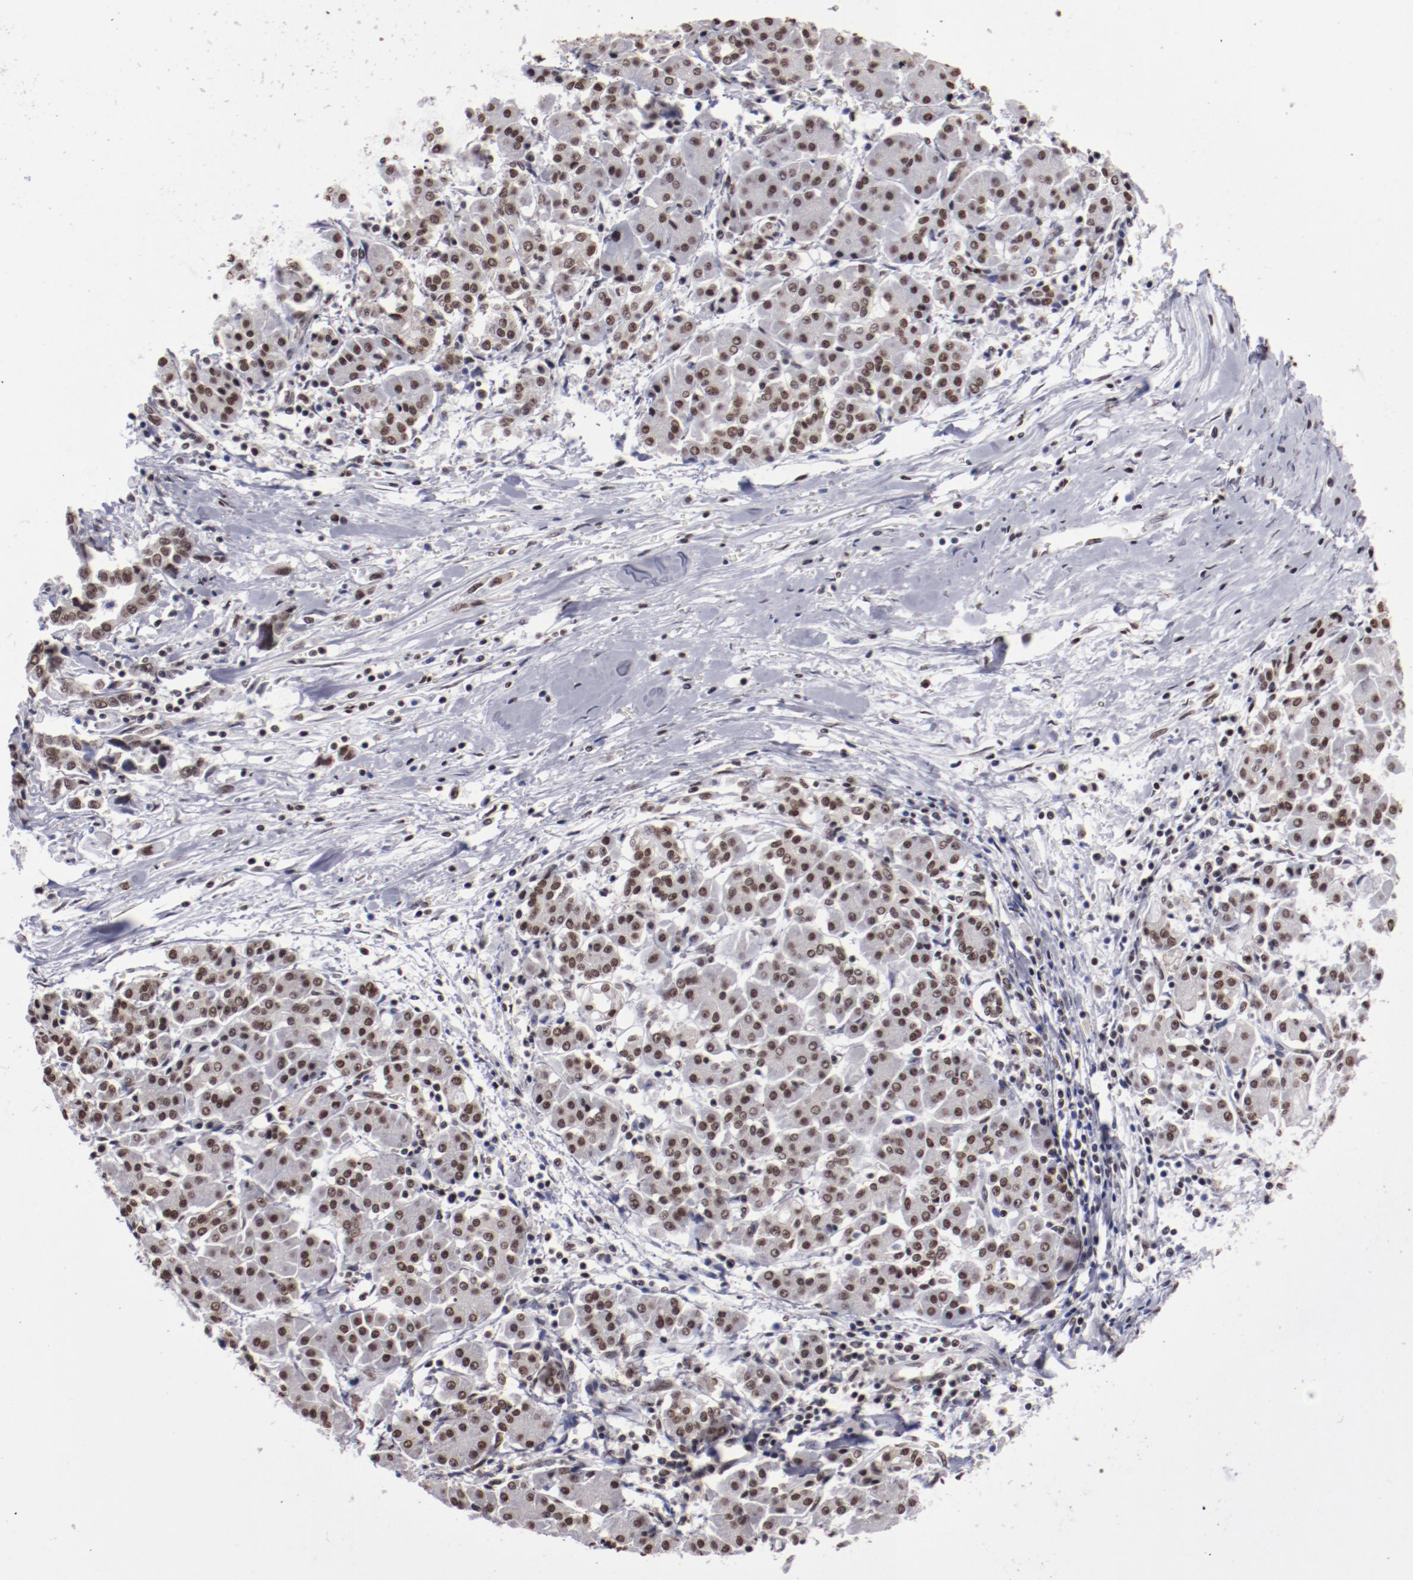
{"staining": {"intensity": "moderate", "quantity": ">75%", "location": "nuclear"}, "tissue": "pancreatic cancer", "cell_type": "Tumor cells", "image_type": "cancer", "snomed": [{"axis": "morphology", "description": "Adenocarcinoma, NOS"}, {"axis": "topography", "description": "Pancreas"}], "caption": "Moderate nuclear expression for a protein is identified in about >75% of tumor cells of pancreatic cancer (adenocarcinoma) using IHC.", "gene": "HNRNPA2B1", "patient": {"sex": "female", "age": 57}}